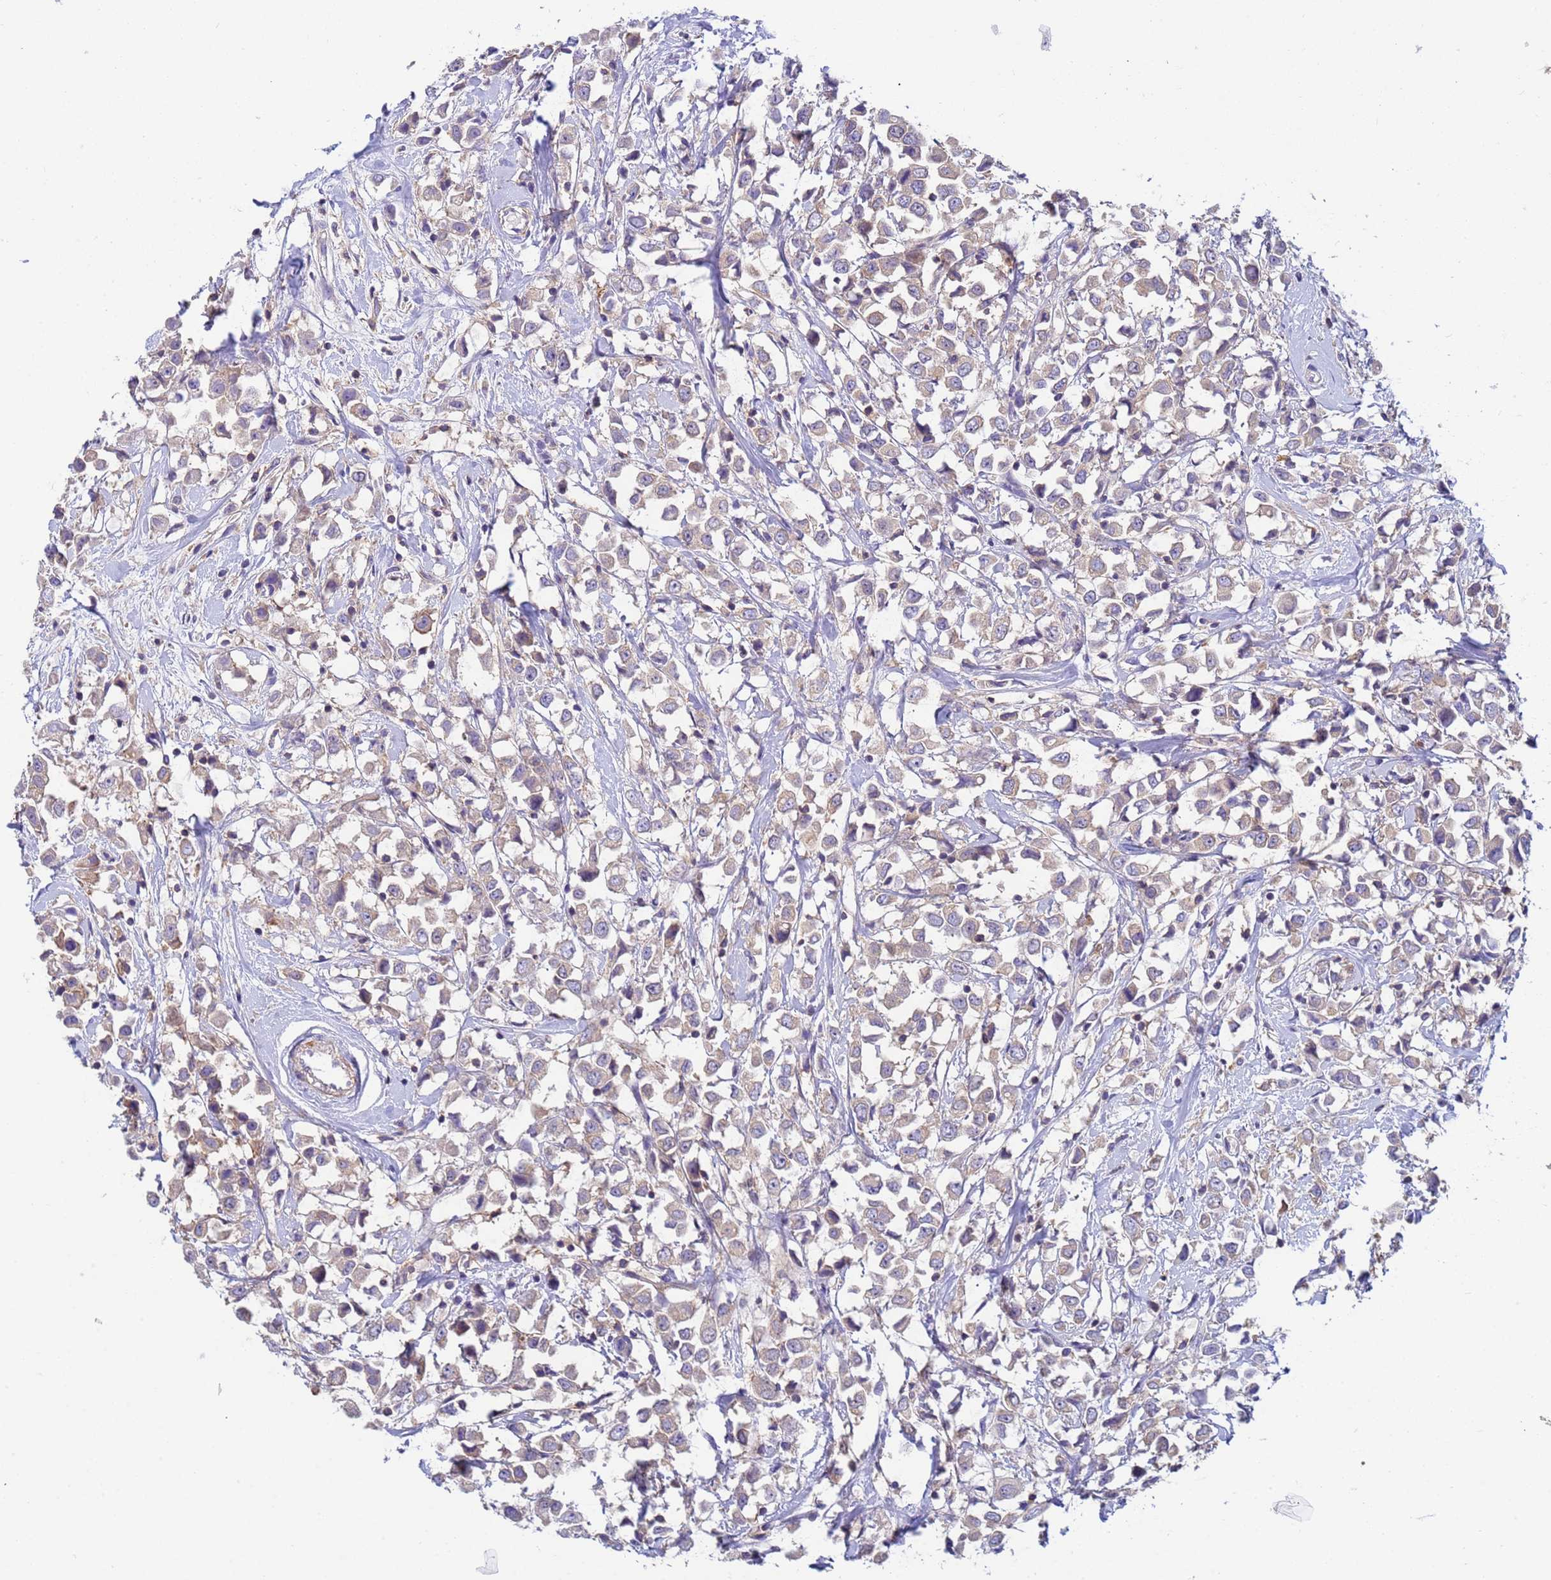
{"staining": {"intensity": "weak", "quantity": "25%-75%", "location": "cytoplasmic/membranous"}, "tissue": "breast cancer", "cell_type": "Tumor cells", "image_type": "cancer", "snomed": [{"axis": "morphology", "description": "Duct carcinoma"}, {"axis": "topography", "description": "Breast"}], "caption": "The image displays a brown stain indicating the presence of a protein in the cytoplasmic/membranous of tumor cells in breast intraductal carcinoma. (brown staining indicates protein expression, while blue staining denotes nuclei).", "gene": "KLHL13", "patient": {"sex": "female", "age": 61}}